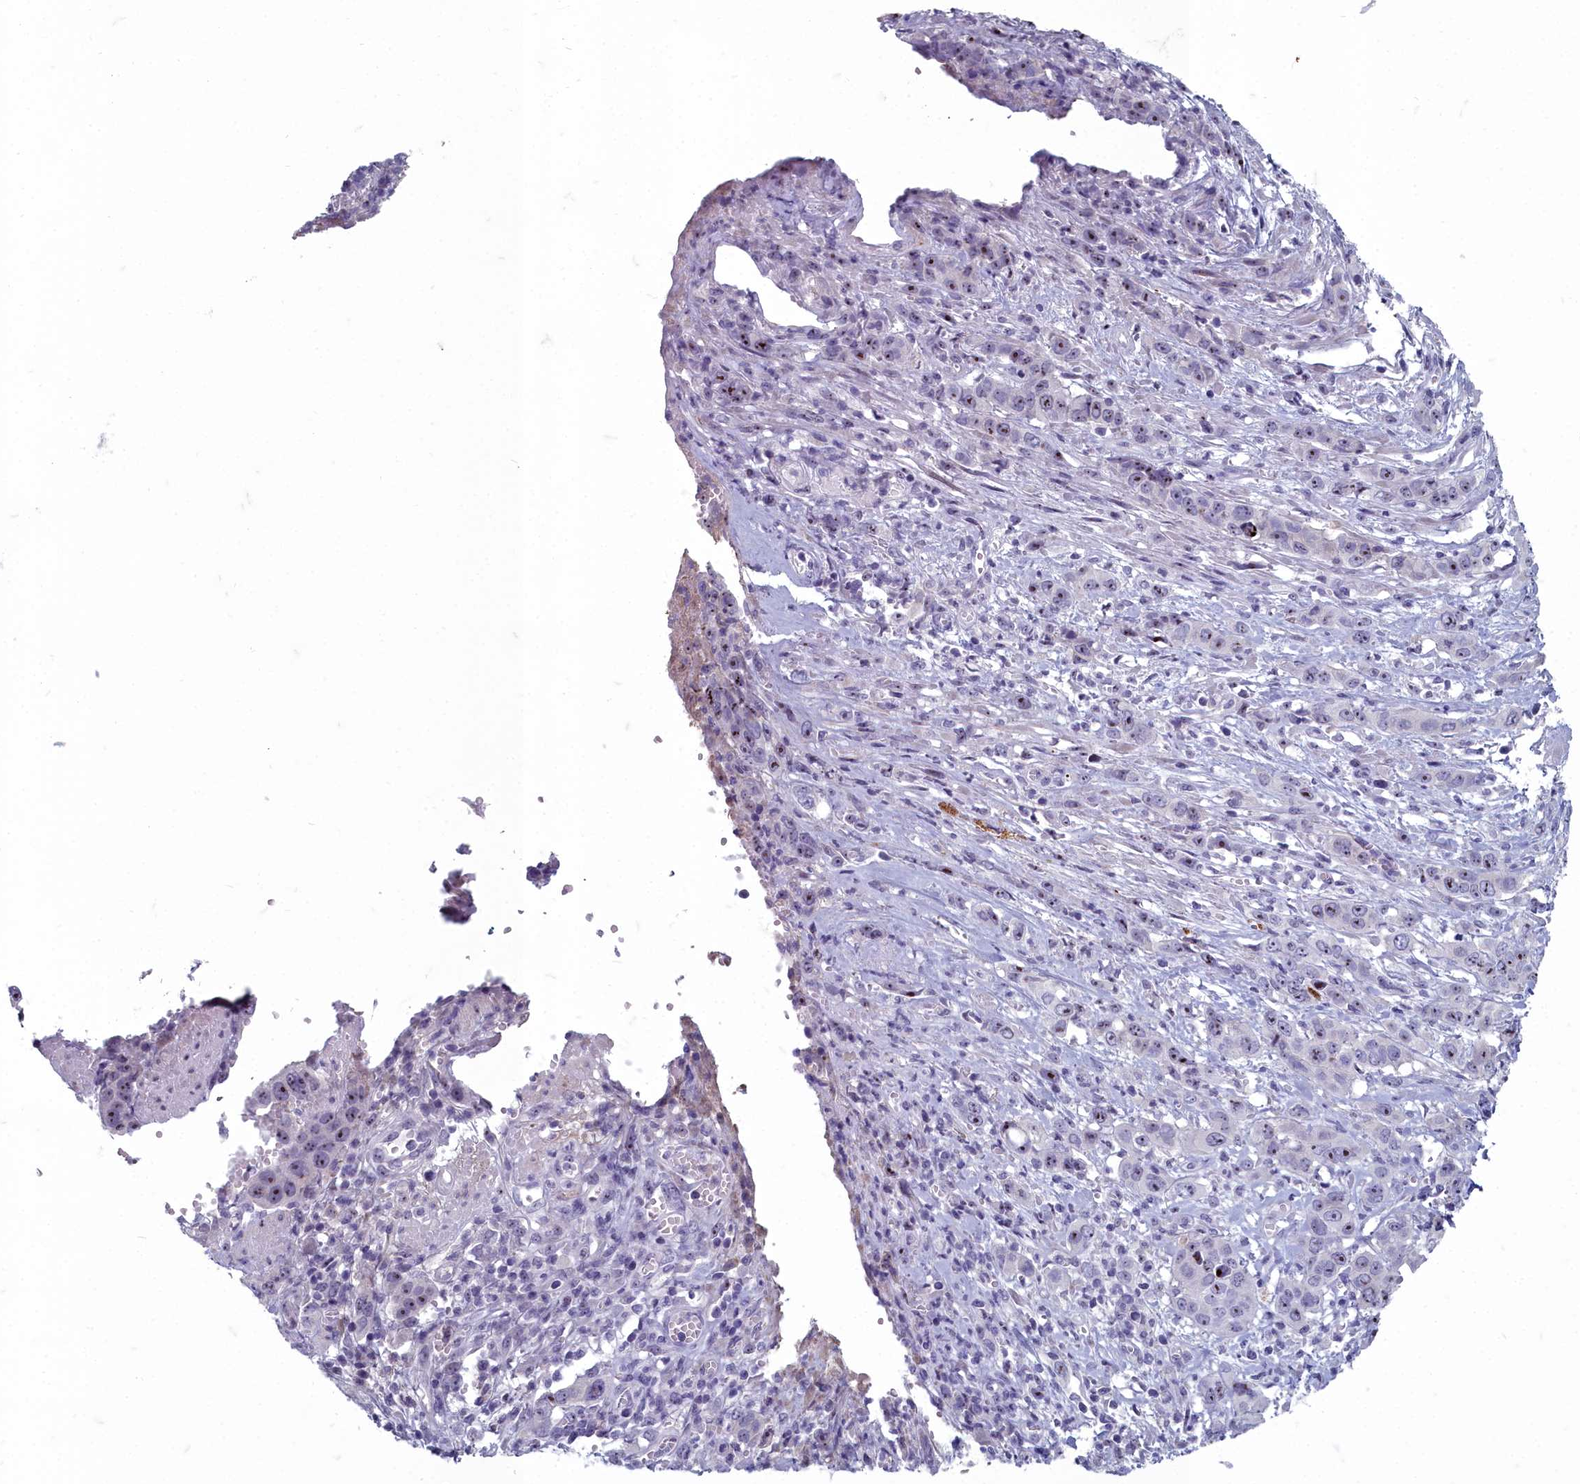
{"staining": {"intensity": "moderate", "quantity": "<25%", "location": "nuclear"}, "tissue": "stomach cancer", "cell_type": "Tumor cells", "image_type": "cancer", "snomed": [{"axis": "morphology", "description": "Adenocarcinoma, NOS"}, {"axis": "topography", "description": "Stomach, upper"}], "caption": "Human stomach cancer (adenocarcinoma) stained for a protein (brown) demonstrates moderate nuclear positive expression in approximately <25% of tumor cells.", "gene": "INSYN2A", "patient": {"sex": "male", "age": 62}}